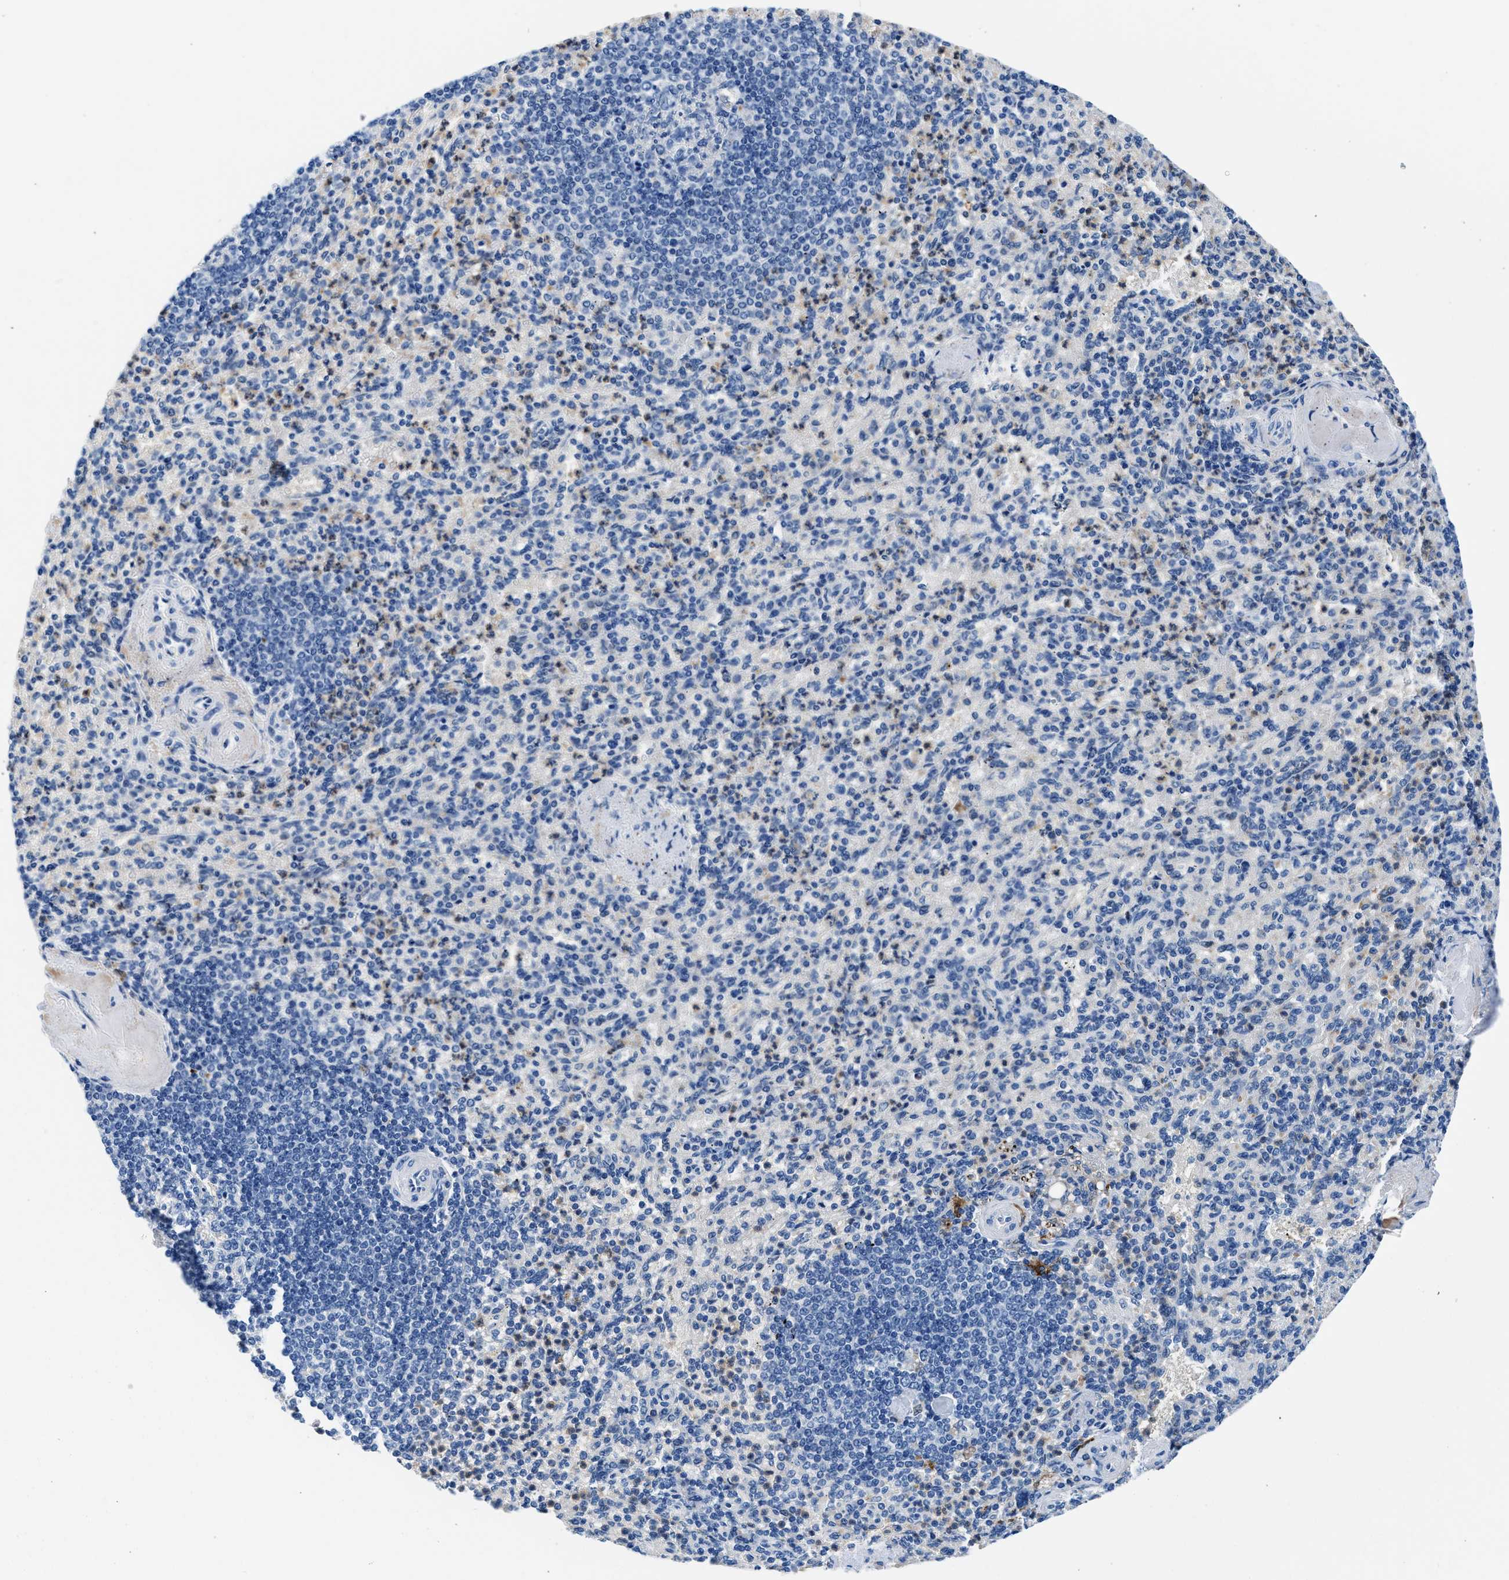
{"staining": {"intensity": "weak", "quantity": "25%-75%", "location": "cytoplasmic/membranous"}, "tissue": "spleen", "cell_type": "Cells in red pulp", "image_type": "normal", "snomed": [{"axis": "morphology", "description": "Normal tissue, NOS"}, {"axis": "topography", "description": "Spleen"}], "caption": "Immunohistochemical staining of benign human spleen exhibits low levels of weak cytoplasmic/membranous staining in approximately 25%-75% of cells in red pulp. (DAB (3,3'-diaminobenzidine) IHC, brown staining for protein, blue staining for nuclei).", "gene": "FADS6", "patient": {"sex": "female", "age": 74}}